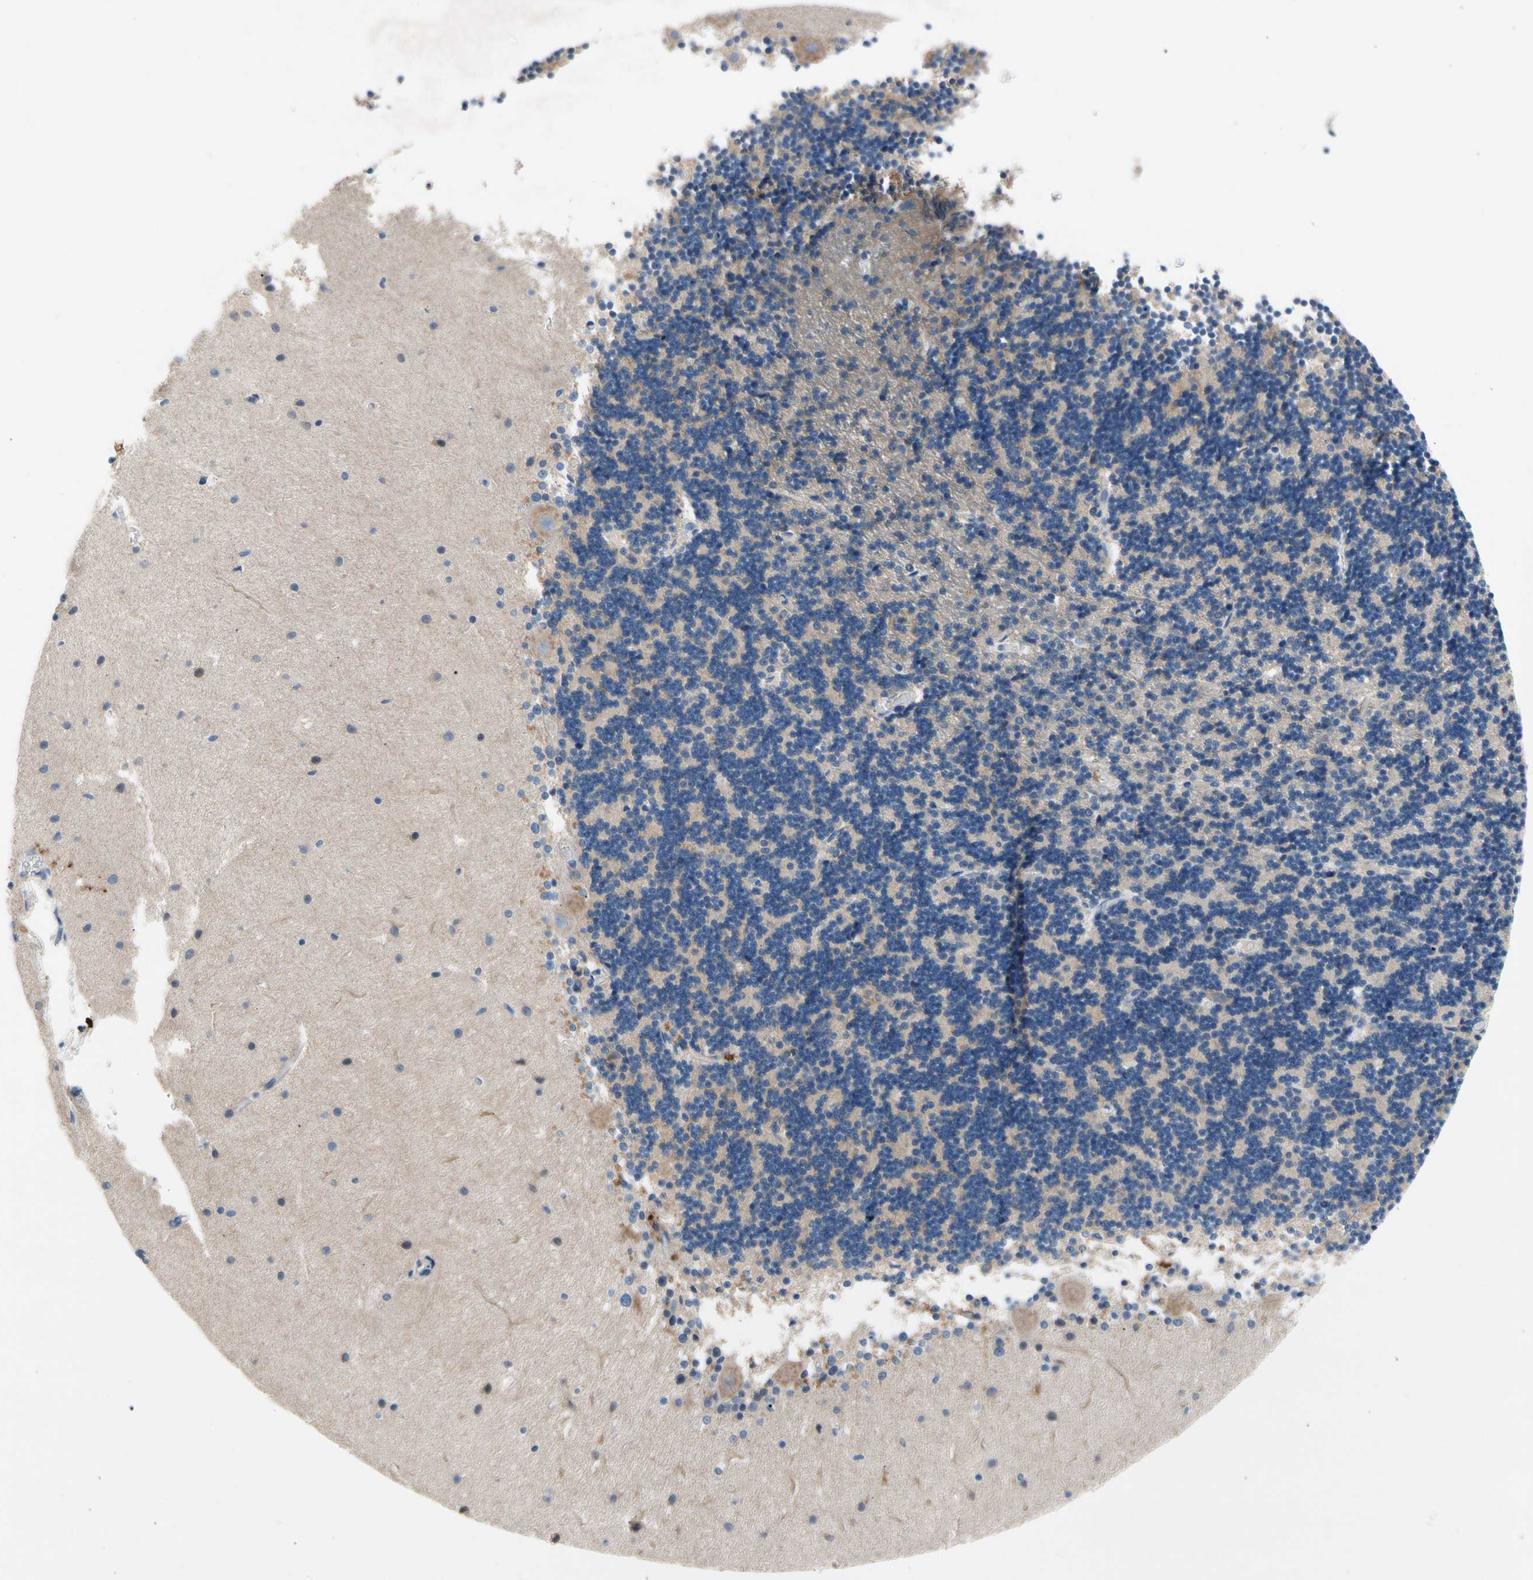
{"staining": {"intensity": "weak", "quantity": "<25%", "location": "cytoplasmic/membranous"}, "tissue": "cerebellum", "cell_type": "Cells in granular layer", "image_type": "normal", "snomed": [{"axis": "morphology", "description": "Normal tissue, NOS"}, {"axis": "topography", "description": "Cerebellum"}], "caption": "Cells in granular layer are negative for brown protein staining in unremarkable cerebellum. (Immunohistochemistry (ihc), brightfield microscopy, high magnification).", "gene": "CA14", "patient": {"sex": "female", "age": 54}}